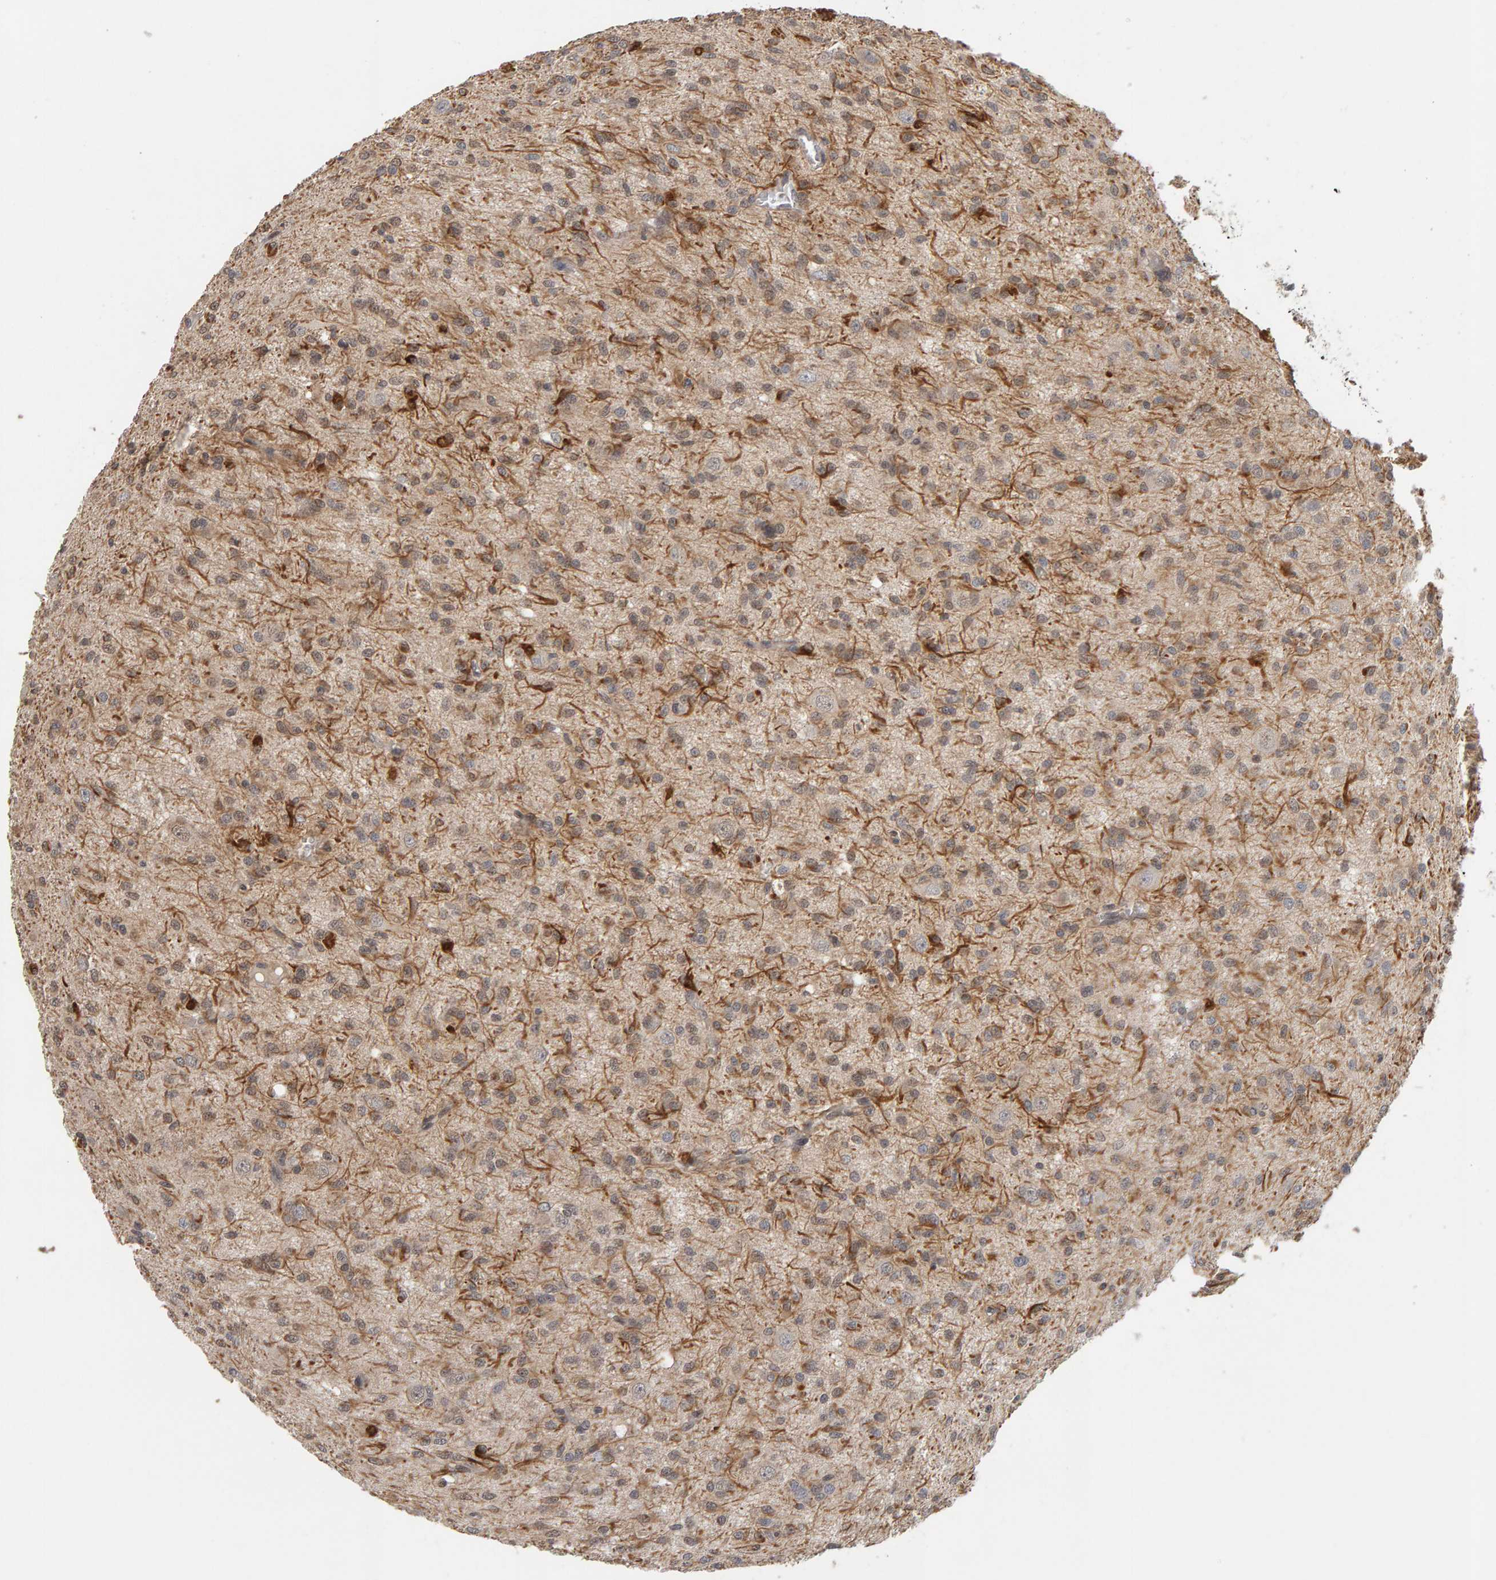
{"staining": {"intensity": "negative", "quantity": "none", "location": "none"}, "tissue": "glioma", "cell_type": "Tumor cells", "image_type": "cancer", "snomed": [{"axis": "morphology", "description": "Glioma, malignant, High grade"}, {"axis": "topography", "description": "Brain"}], "caption": "This image is of malignant glioma (high-grade) stained with immunohistochemistry (IHC) to label a protein in brown with the nuclei are counter-stained blue. There is no positivity in tumor cells.", "gene": "TEFM", "patient": {"sex": "female", "age": 59}}